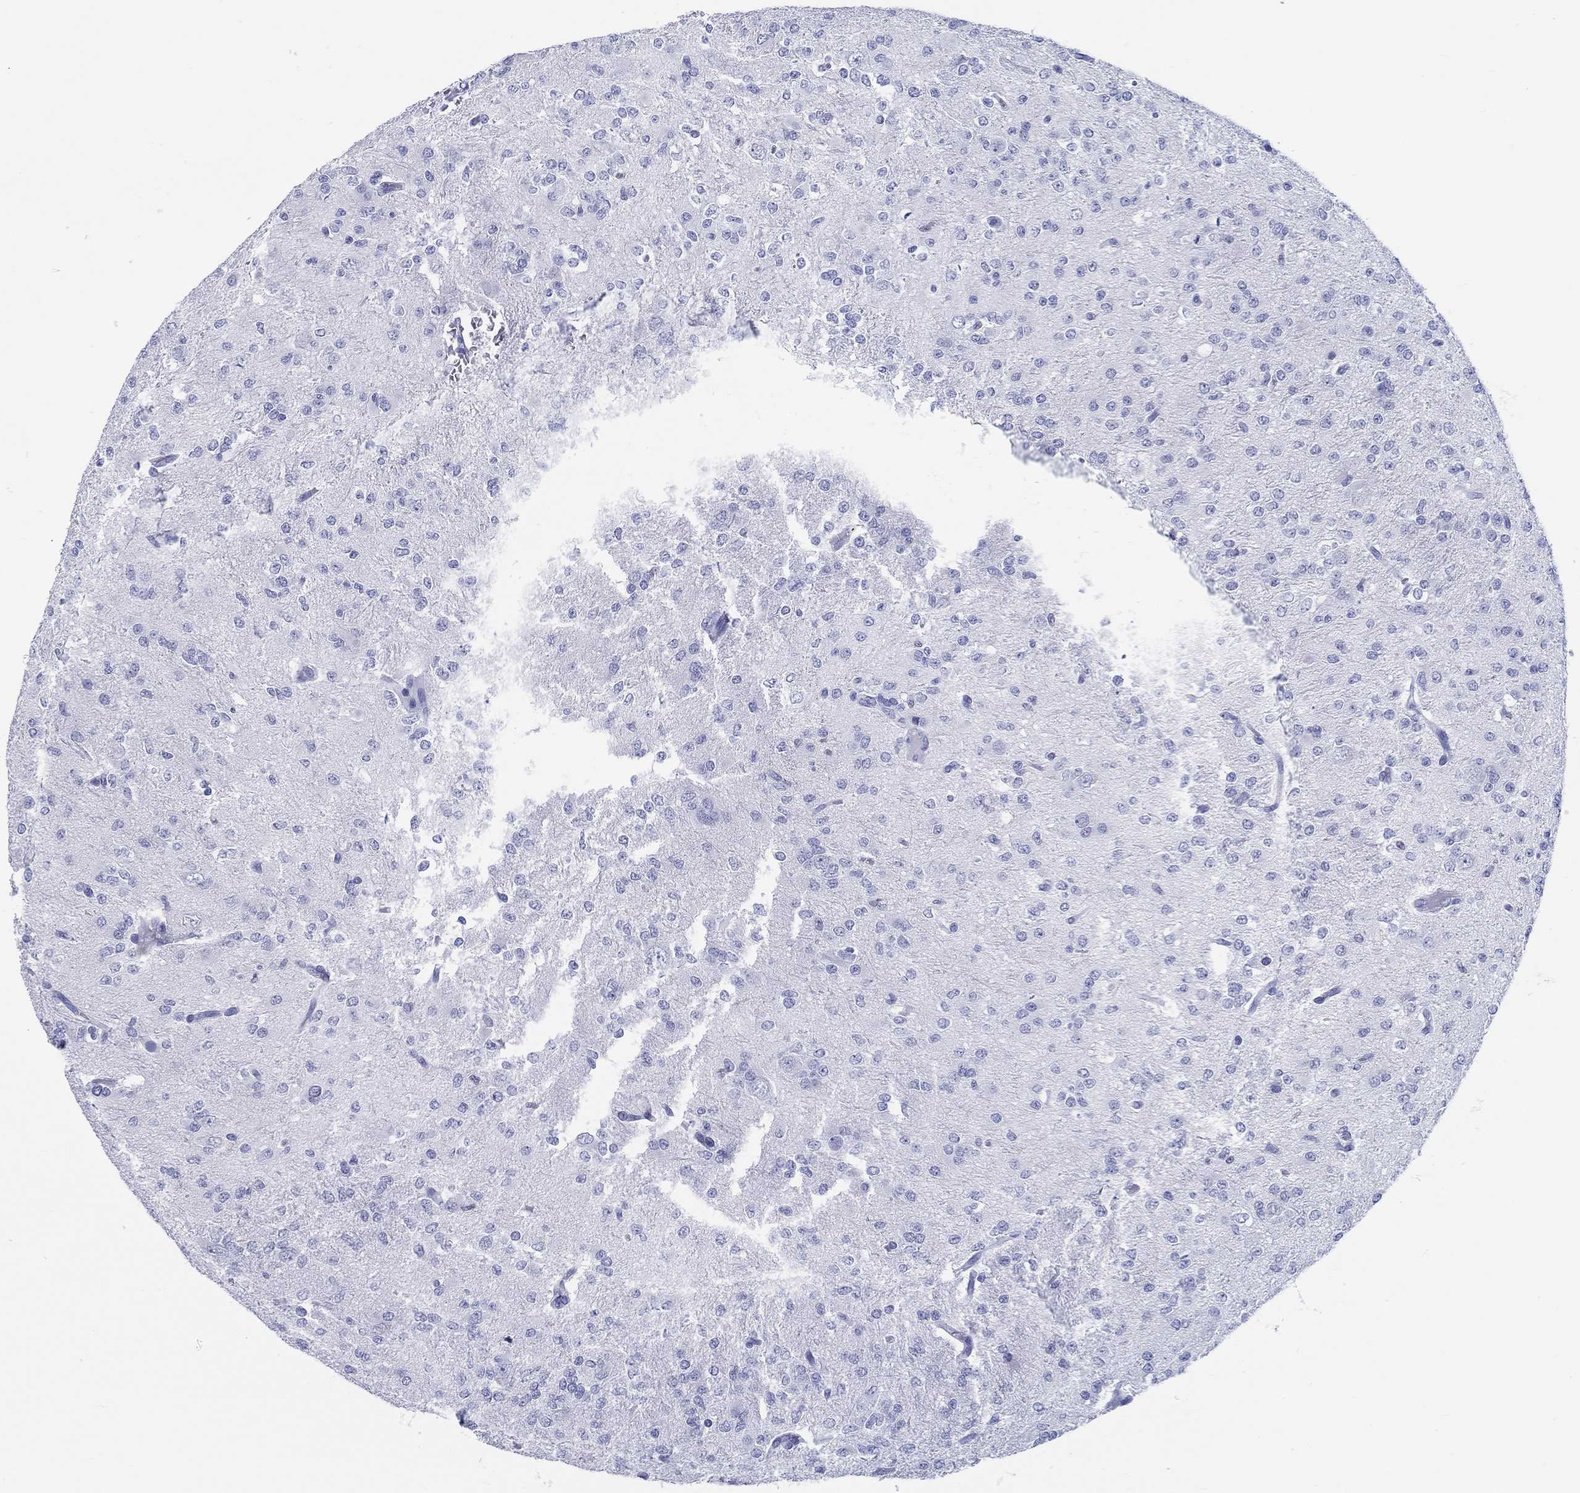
{"staining": {"intensity": "negative", "quantity": "none", "location": "none"}, "tissue": "glioma", "cell_type": "Tumor cells", "image_type": "cancer", "snomed": [{"axis": "morphology", "description": "Glioma, malignant, Low grade"}, {"axis": "topography", "description": "Brain"}], "caption": "Immunohistochemistry micrograph of neoplastic tissue: malignant glioma (low-grade) stained with DAB (3,3'-diaminobenzidine) exhibits no significant protein staining in tumor cells.", "gene": "H1-1", "patient": {"sex": "male", "age": 27}}